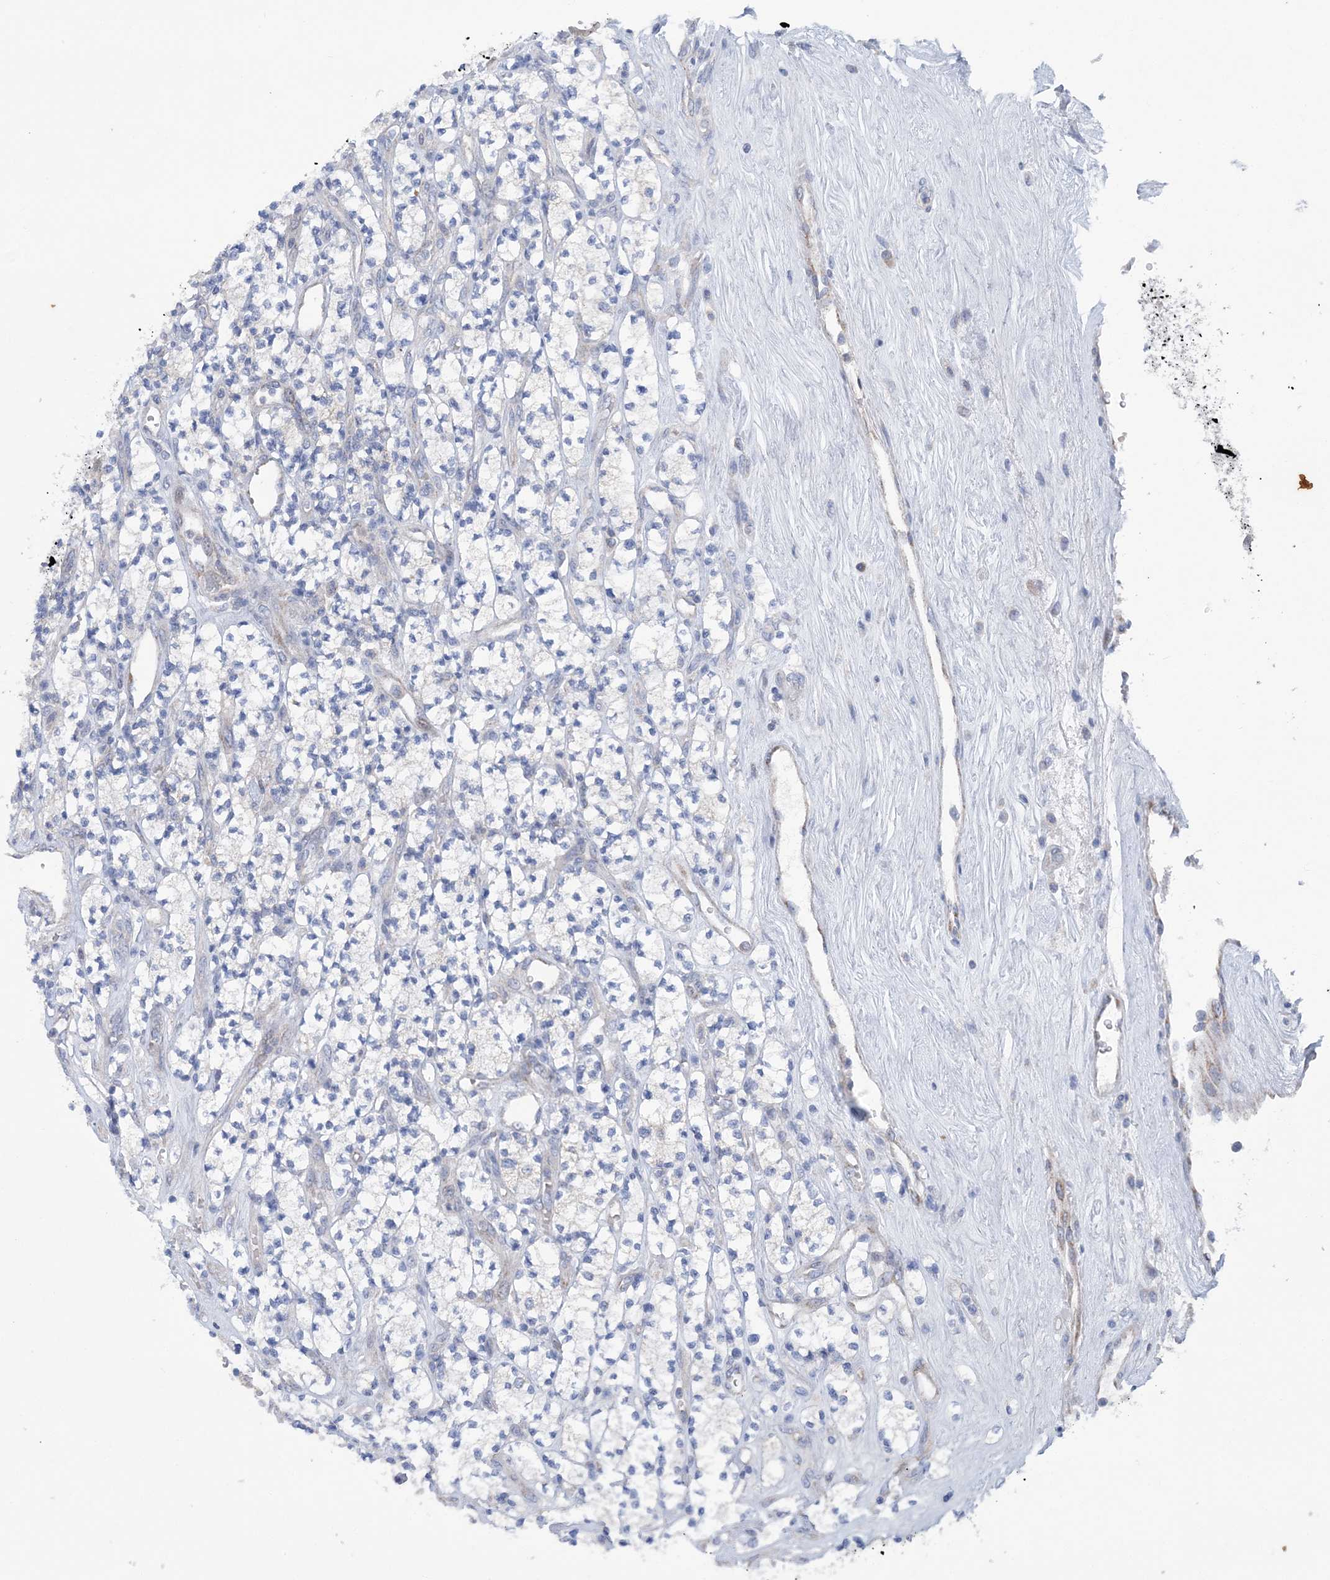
{"staining": {"intensity": "negative", "quantity": "none", "location": "none"}, "tissue": "renal cancer", "cell_type": "Tumor cells", "image_type": "cancer", "snomed": [{"axis": "morphology", "description": "Adenocarcinoma, NOS"}, {"axis": "topography", "description": "Kidney"}], "caption": "Tumor cells show no significant staining in adenocarcinoma (renal).", "gene": "COPE", "patient": {"sex": "male", "age": 77}}